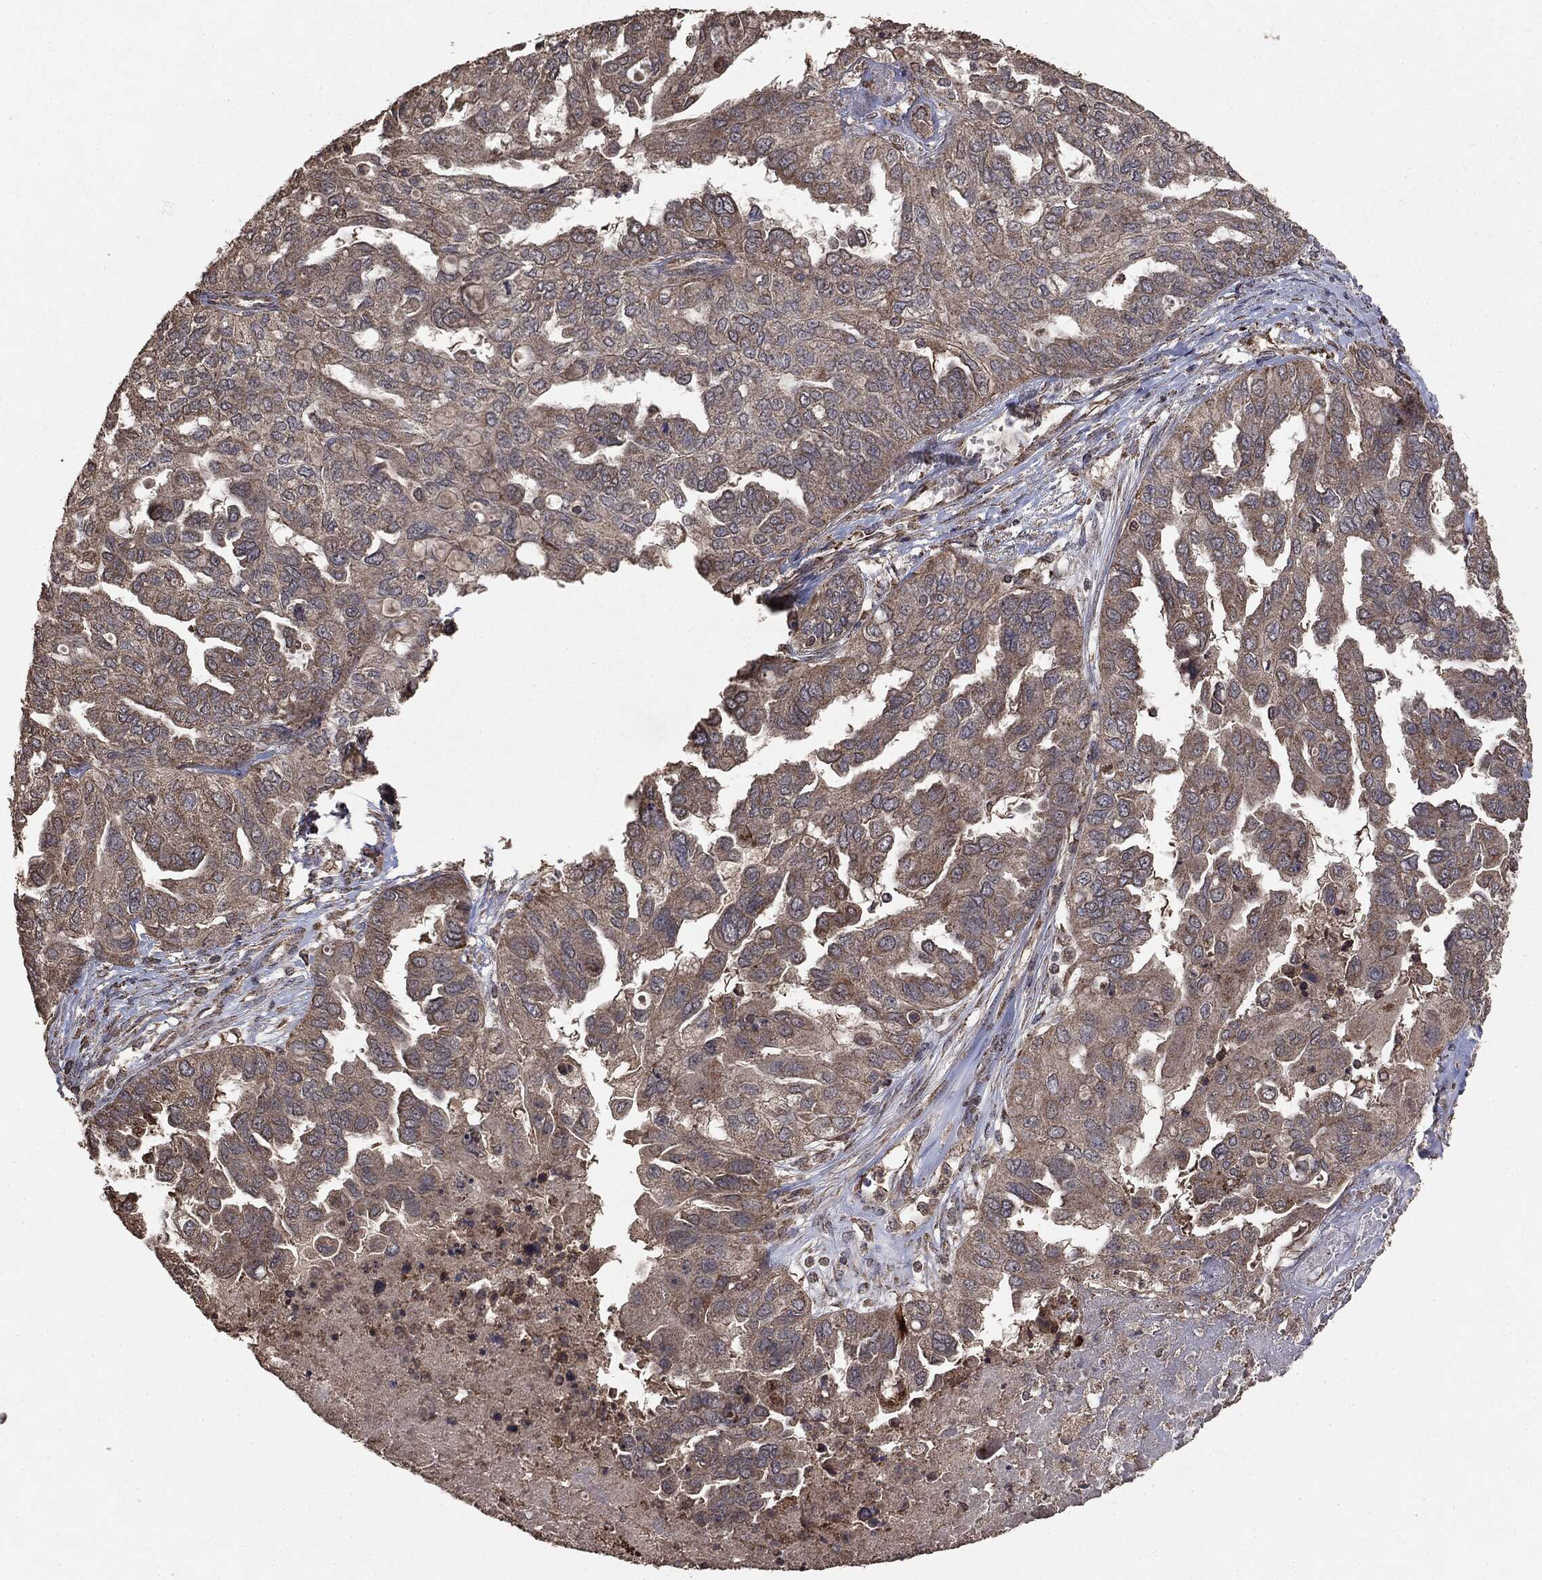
{"staining": {"intensity": "weak", "quantity": ">75%", "location": "cytoplasmic/membranous"}, "tissue": "ovarian cancer", "cell_type": "Tumor cells", "image_type": "cancer", "snomed": [{"axis": "morphology", "description": "Cystadenocarcinoma, serous, NOS"}, {"axis": "topography", "description": "Ovary"}], "caption": "Serous cystadenocarcinoma (ovarian) stained for a protein shows weak cytoplasmic/membranous positivity in tumor cells. The staining was performed using DAB, with brown indicating positive protein expression. Nuclei are stained blue with hematoxylin.", "gene": "MTOR", "patient": {"sex": "female", "age": 53}}